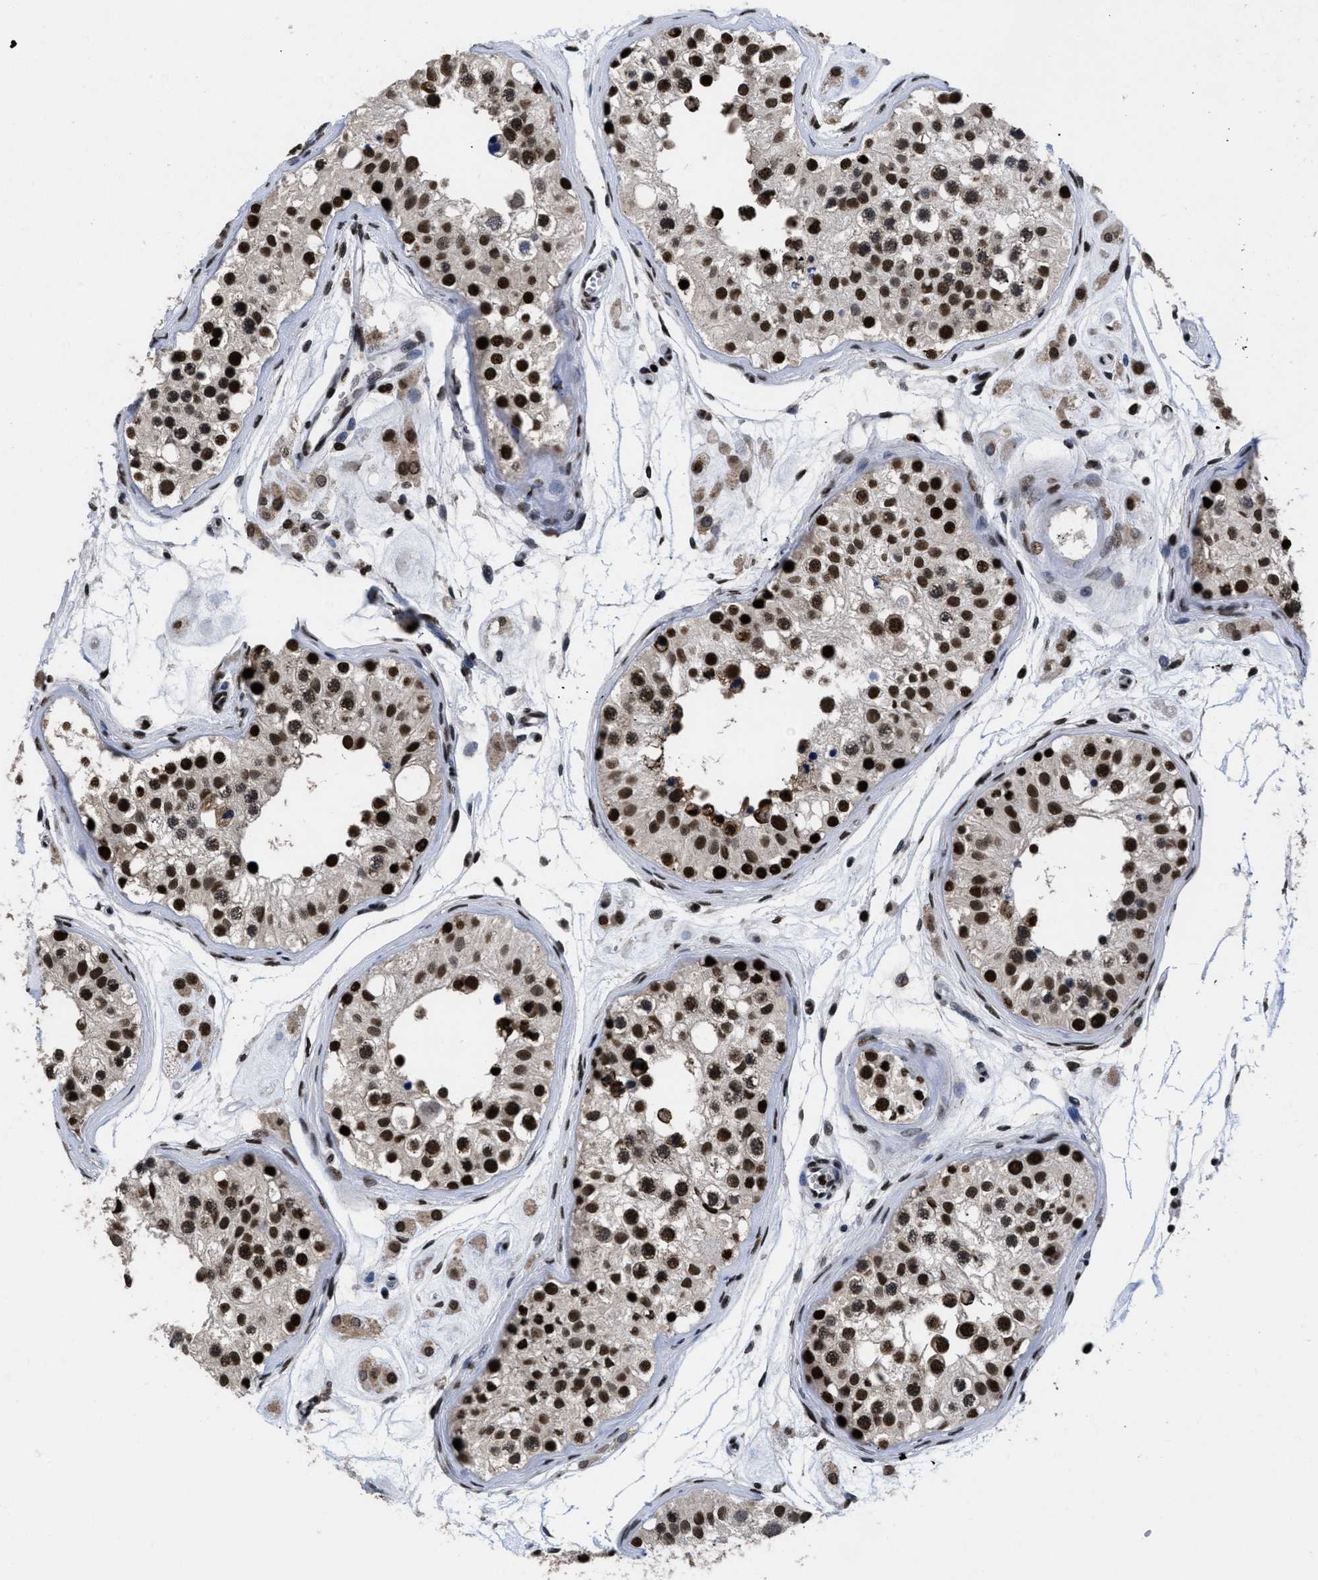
{"staining": {"intensity": "strong", "quantity": ">75%", "location": "nuclear"}, "tissue": "testis", "cell_type": "Cells in seminiferous ducts", "image_type": "normal", "snomed": [{"axis": "morphology", "description": "Normal tissue, NOS"}, {"axis": "morphology", "description": "Adenocarcinoma, metastatic, NOS"}, {"axis": "topography", "description": "Testis"}], "caption": "IHC of benign human testis shows high levels of strong nuclear expression in approximately >75% of cells in seminiferous ducts.", "gene": "CALHM3", "patient": {"sex": "male", "age": 26}}